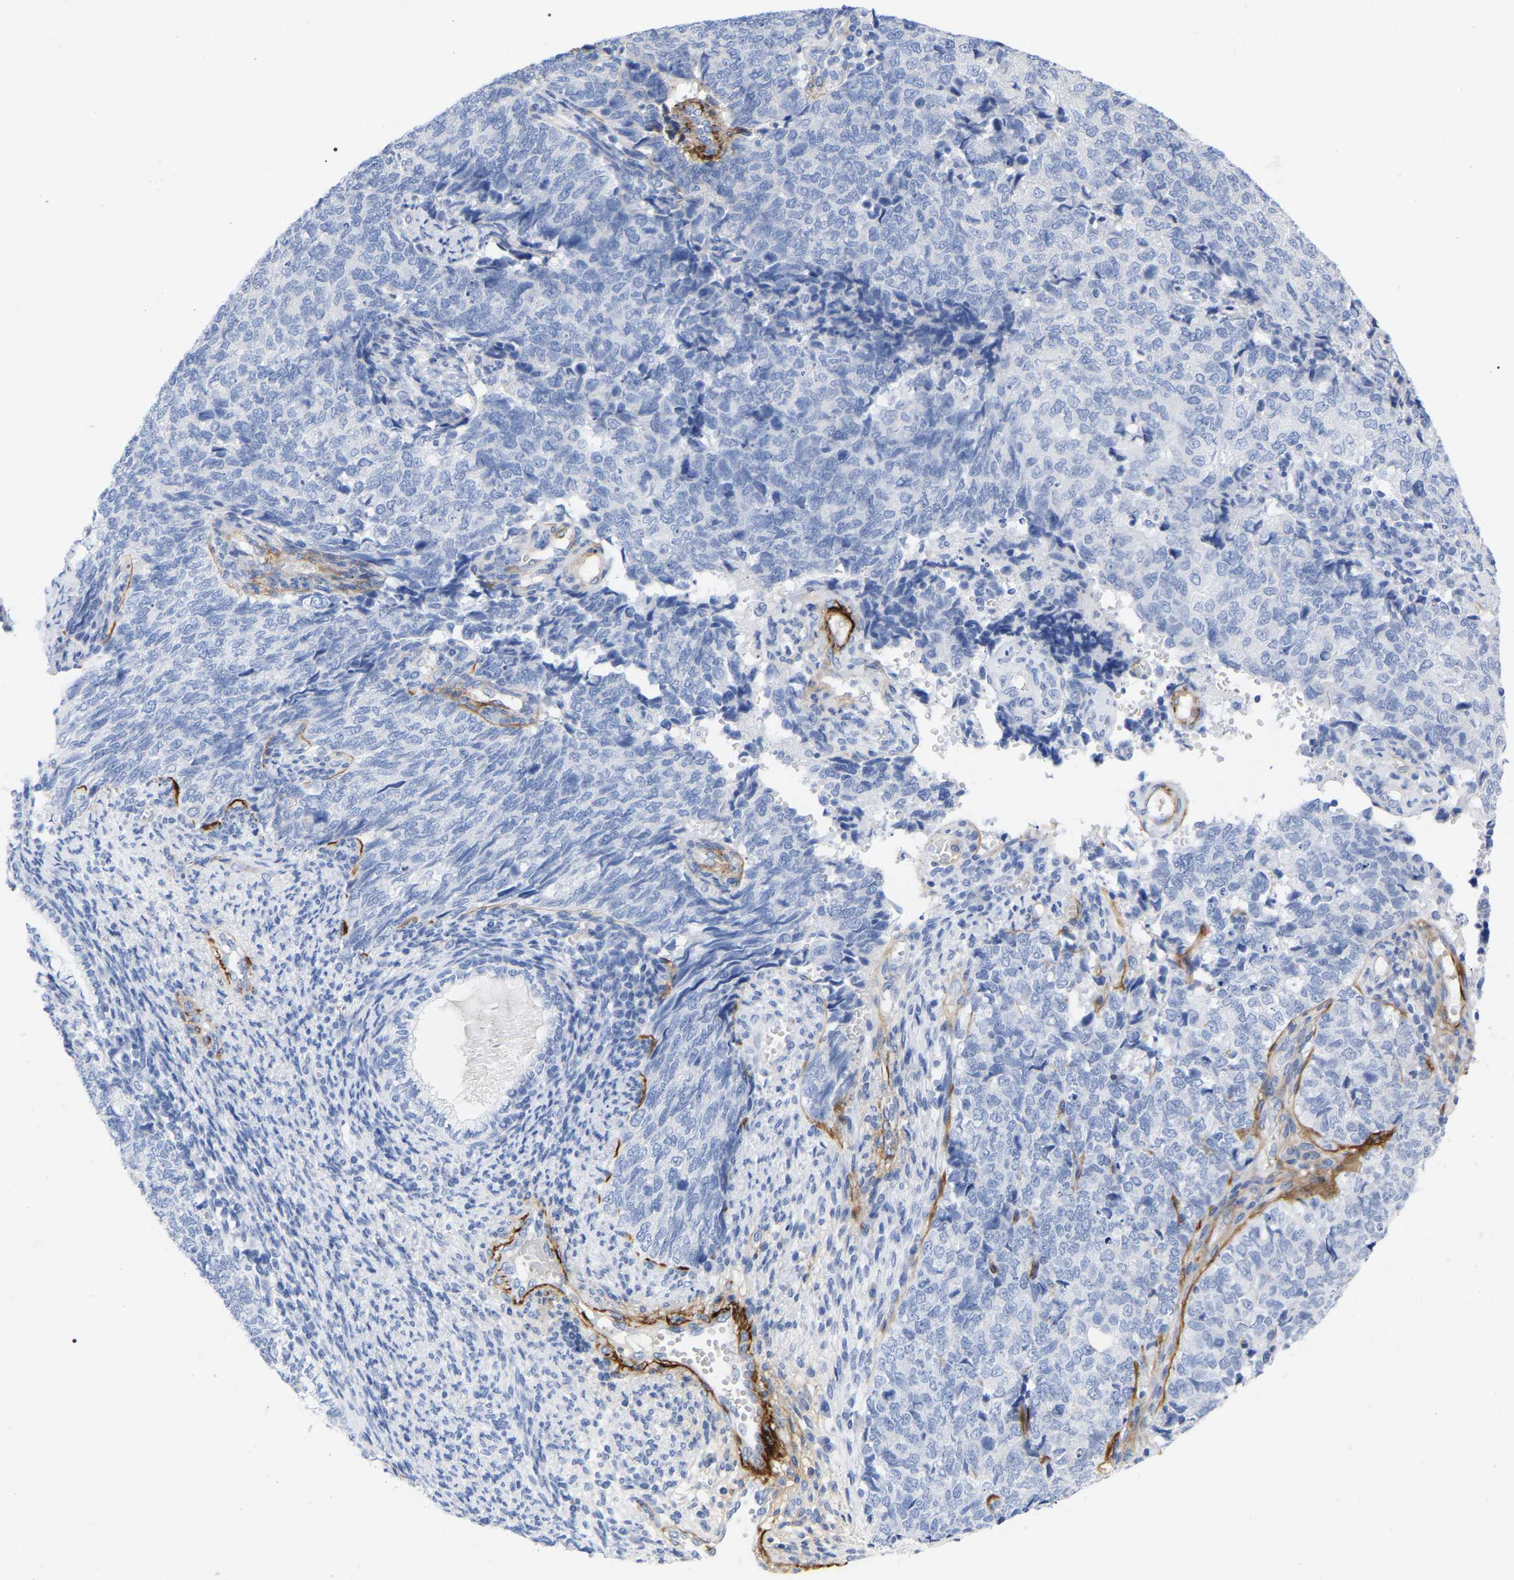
{"staining": {"intensity": "negative", "quantity": "none", "location": "none"}, "tissue": "cervical cancer", "cell_type": "Tumor cells", "image_type": "cancer", "snomed": [{"axis": "morphology", "description": "Squamous cell carcinoma, NOS"}, {"axis": "topography", "description": "Cervix"}], "caption": "Cervical squamous cell carcinoma was stained to show a protein in brown. There is no significant positivity in tumor cells.", "gene": "HAPLN1", "patient": {"sex": "female", "age": 63}}